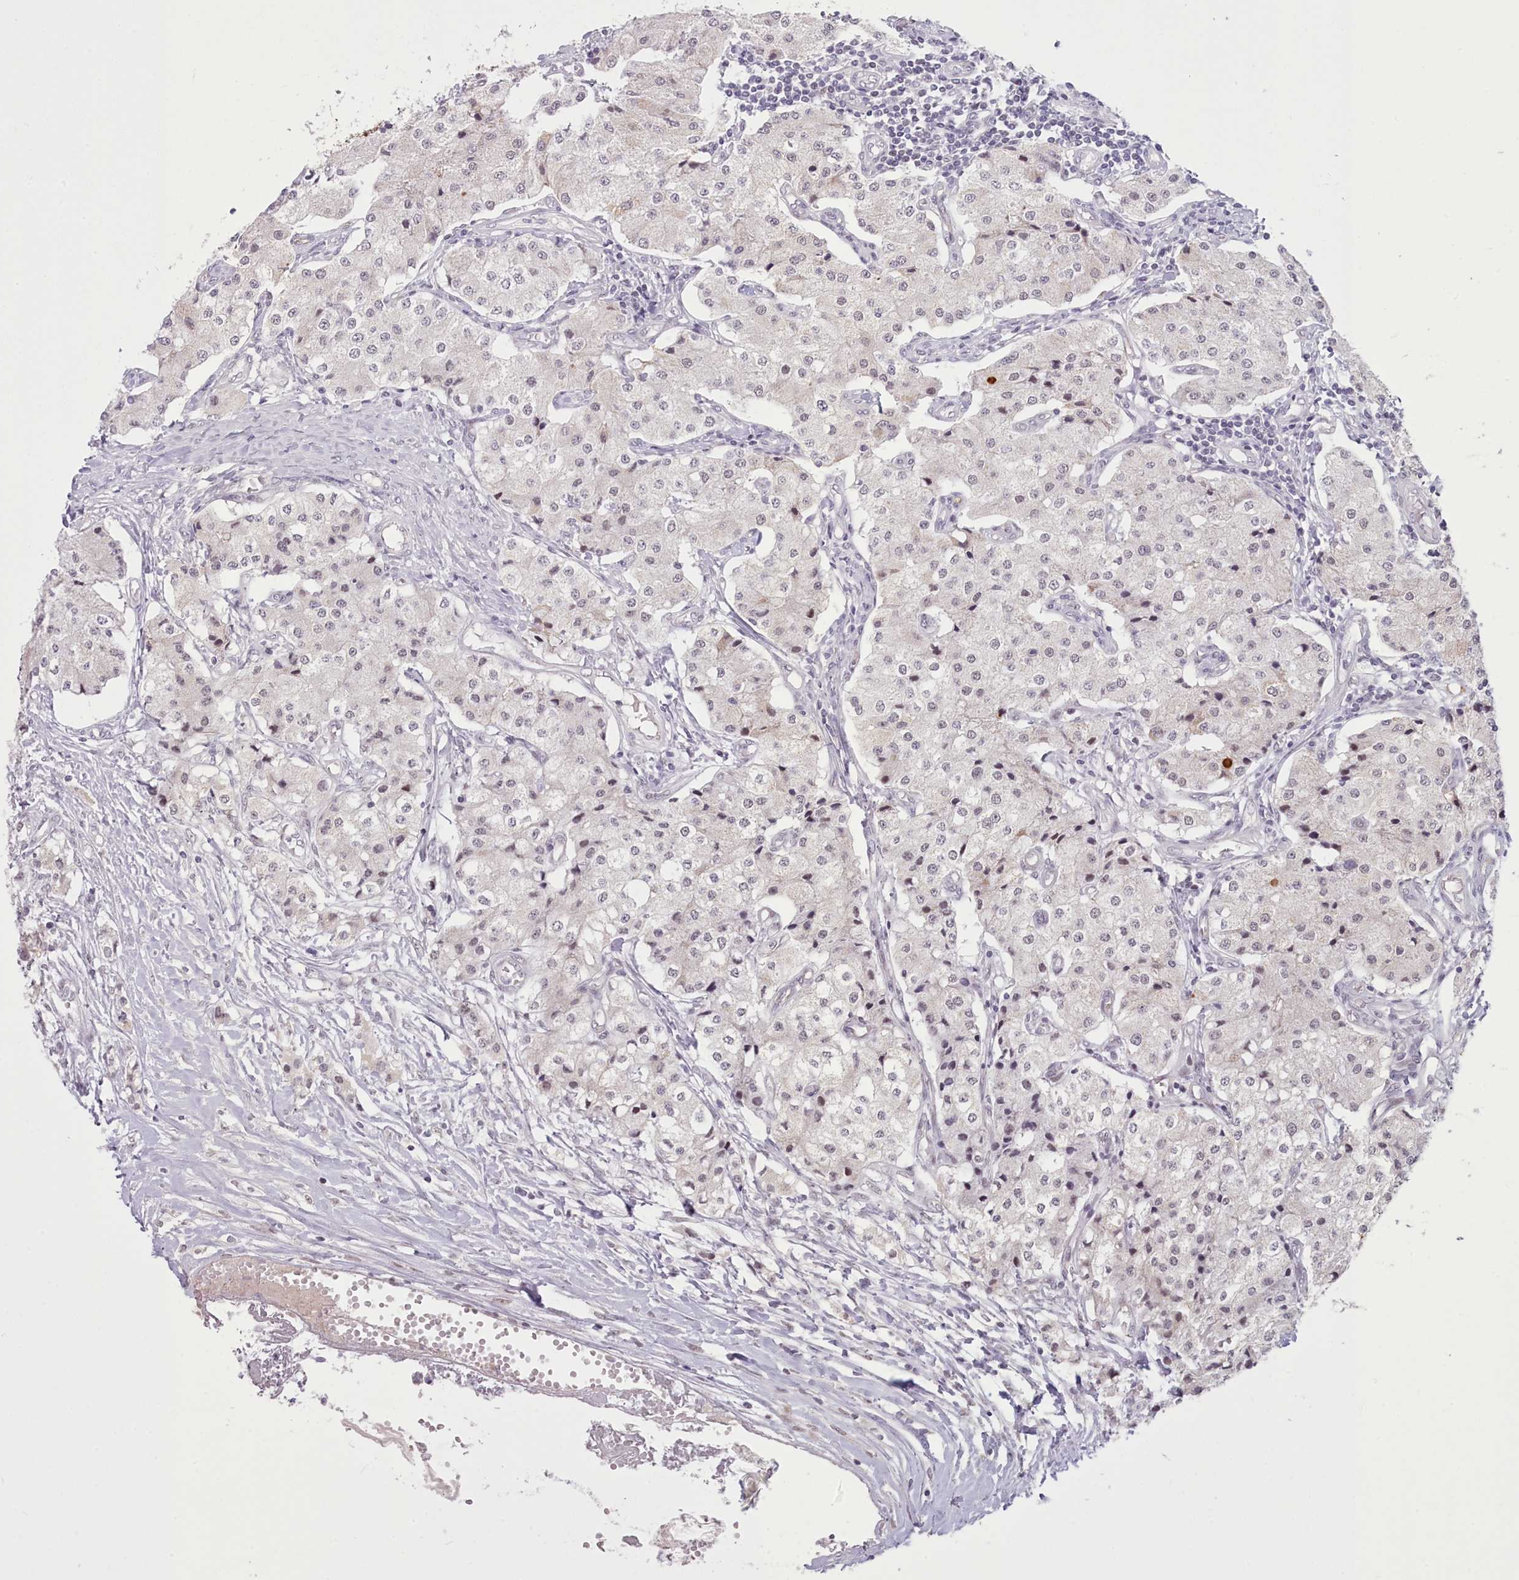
{"staining": {"intensity": "weak", "quantity": "<25%", "location": "nuclear"}, "tissue": "carcinoid", "cell_type": "Tumor cells", "image_type": "cancer", "snomed": [{"axis": "morphology", "description": "Carcinoid, malignant, NOS"}, {"axis": "topography", "description": "Colon"}], "caption": "This is an immunohistochemistry (IHC) histopathology image of carcinoid (malignant). There is no staining in tumor cells.", "gene": "RFX1", "patient": {"sex": "female", "age": 52}}